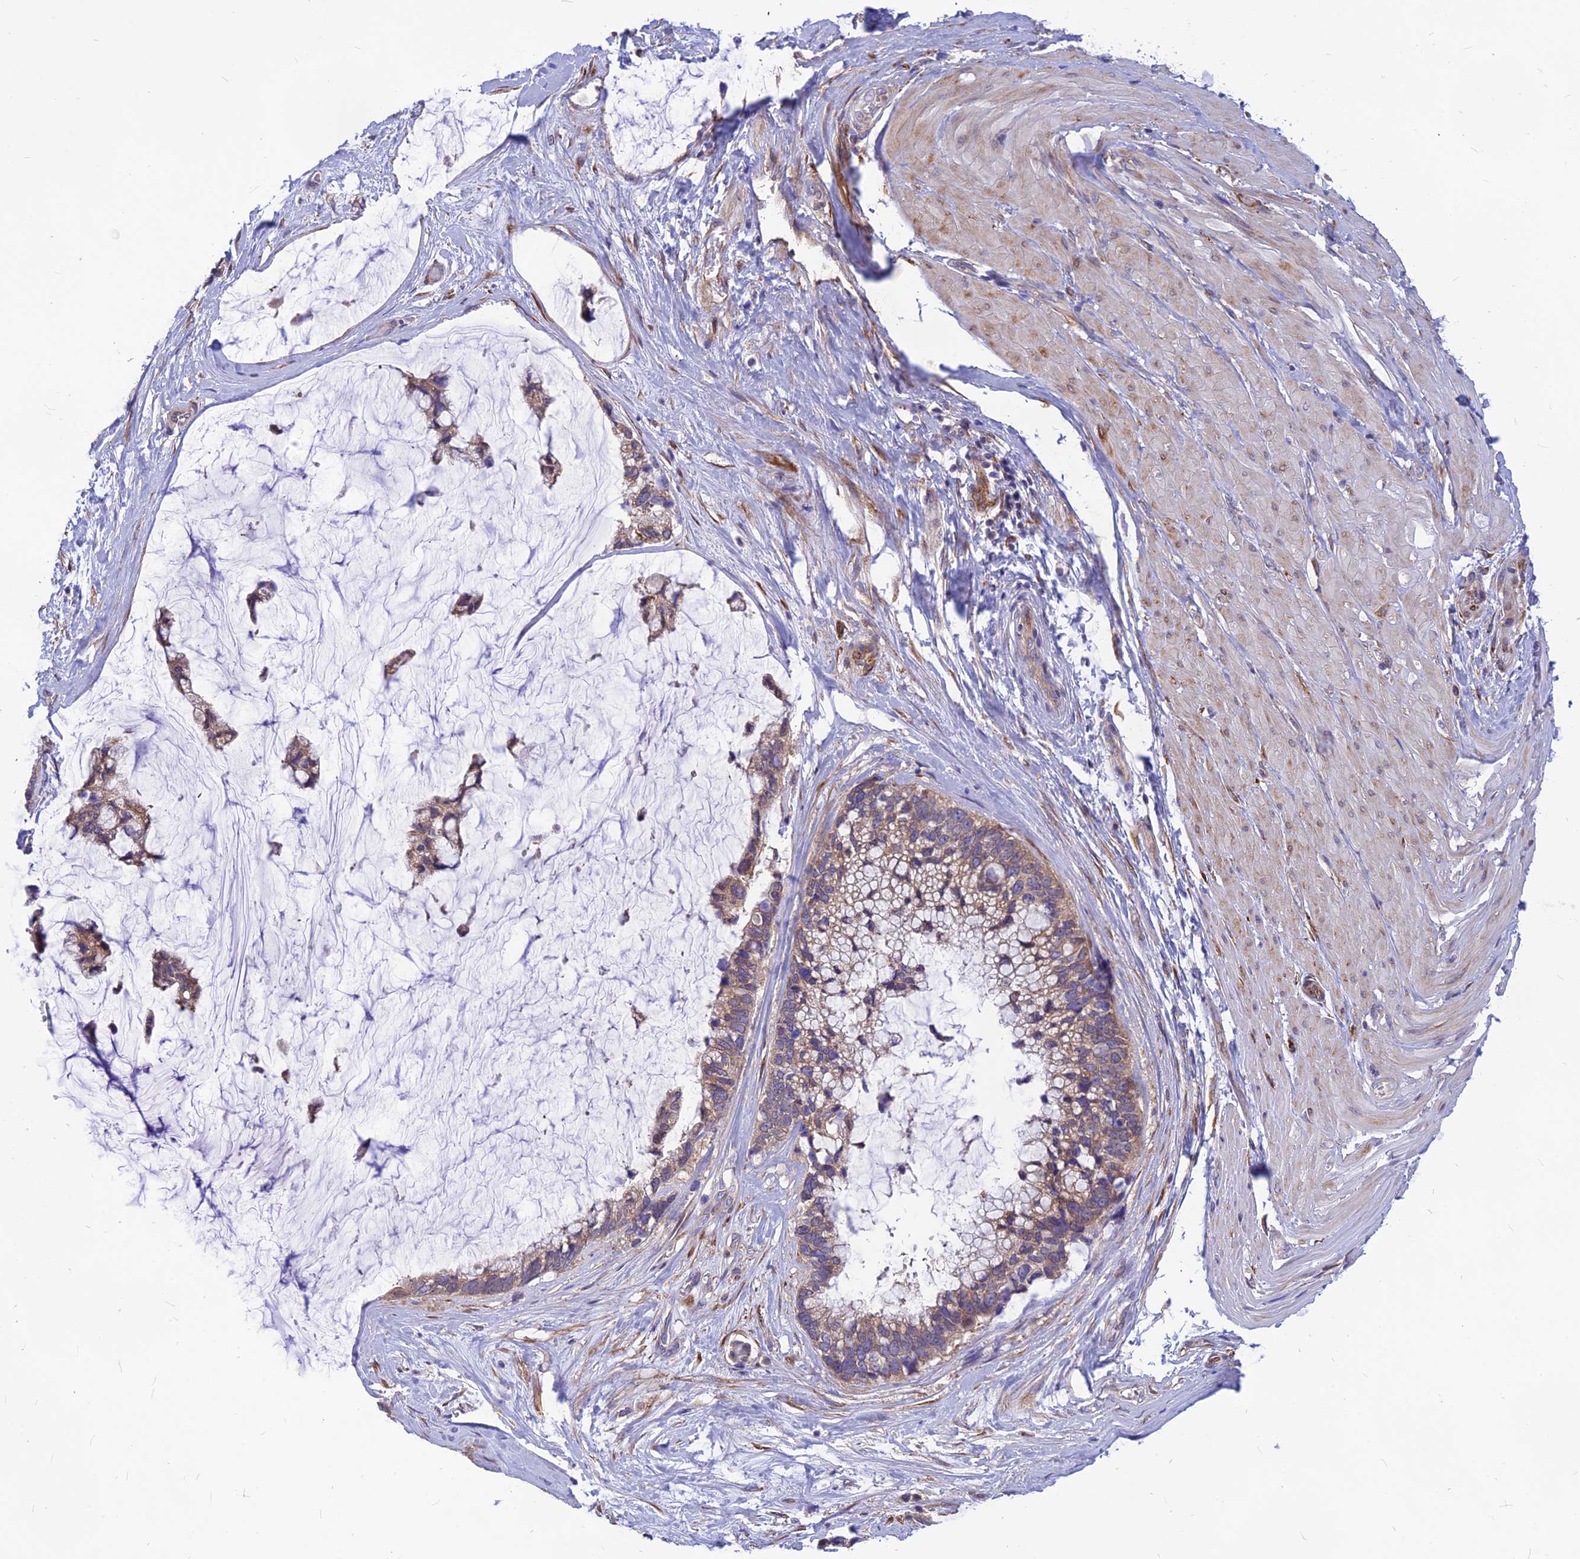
{"staining": {"intensity": "moderate", "quantity": ">75%", "location": "cytoplasmic/membranous"}, "tissue": "ovarian cancer", "cell_type": "Tumor cells", "image_type": "cancer", "snomed": [{"axis": "morphology", "description": "Cystadenocarcinoma, mucinous, NOS"}, {"axis": "topography", "description": "Ovary"}], "caption": "Tumor cells demonstrate moderate cytoplasmic/membranous staining in about >75% of cells in ovarian mucinous cystadenocarcinoma. (DAB IHC, brown staining for protein, blue staining for nuclei).", "gene": "PTCD2", "patient": {"sex": "female", "age": 39}}